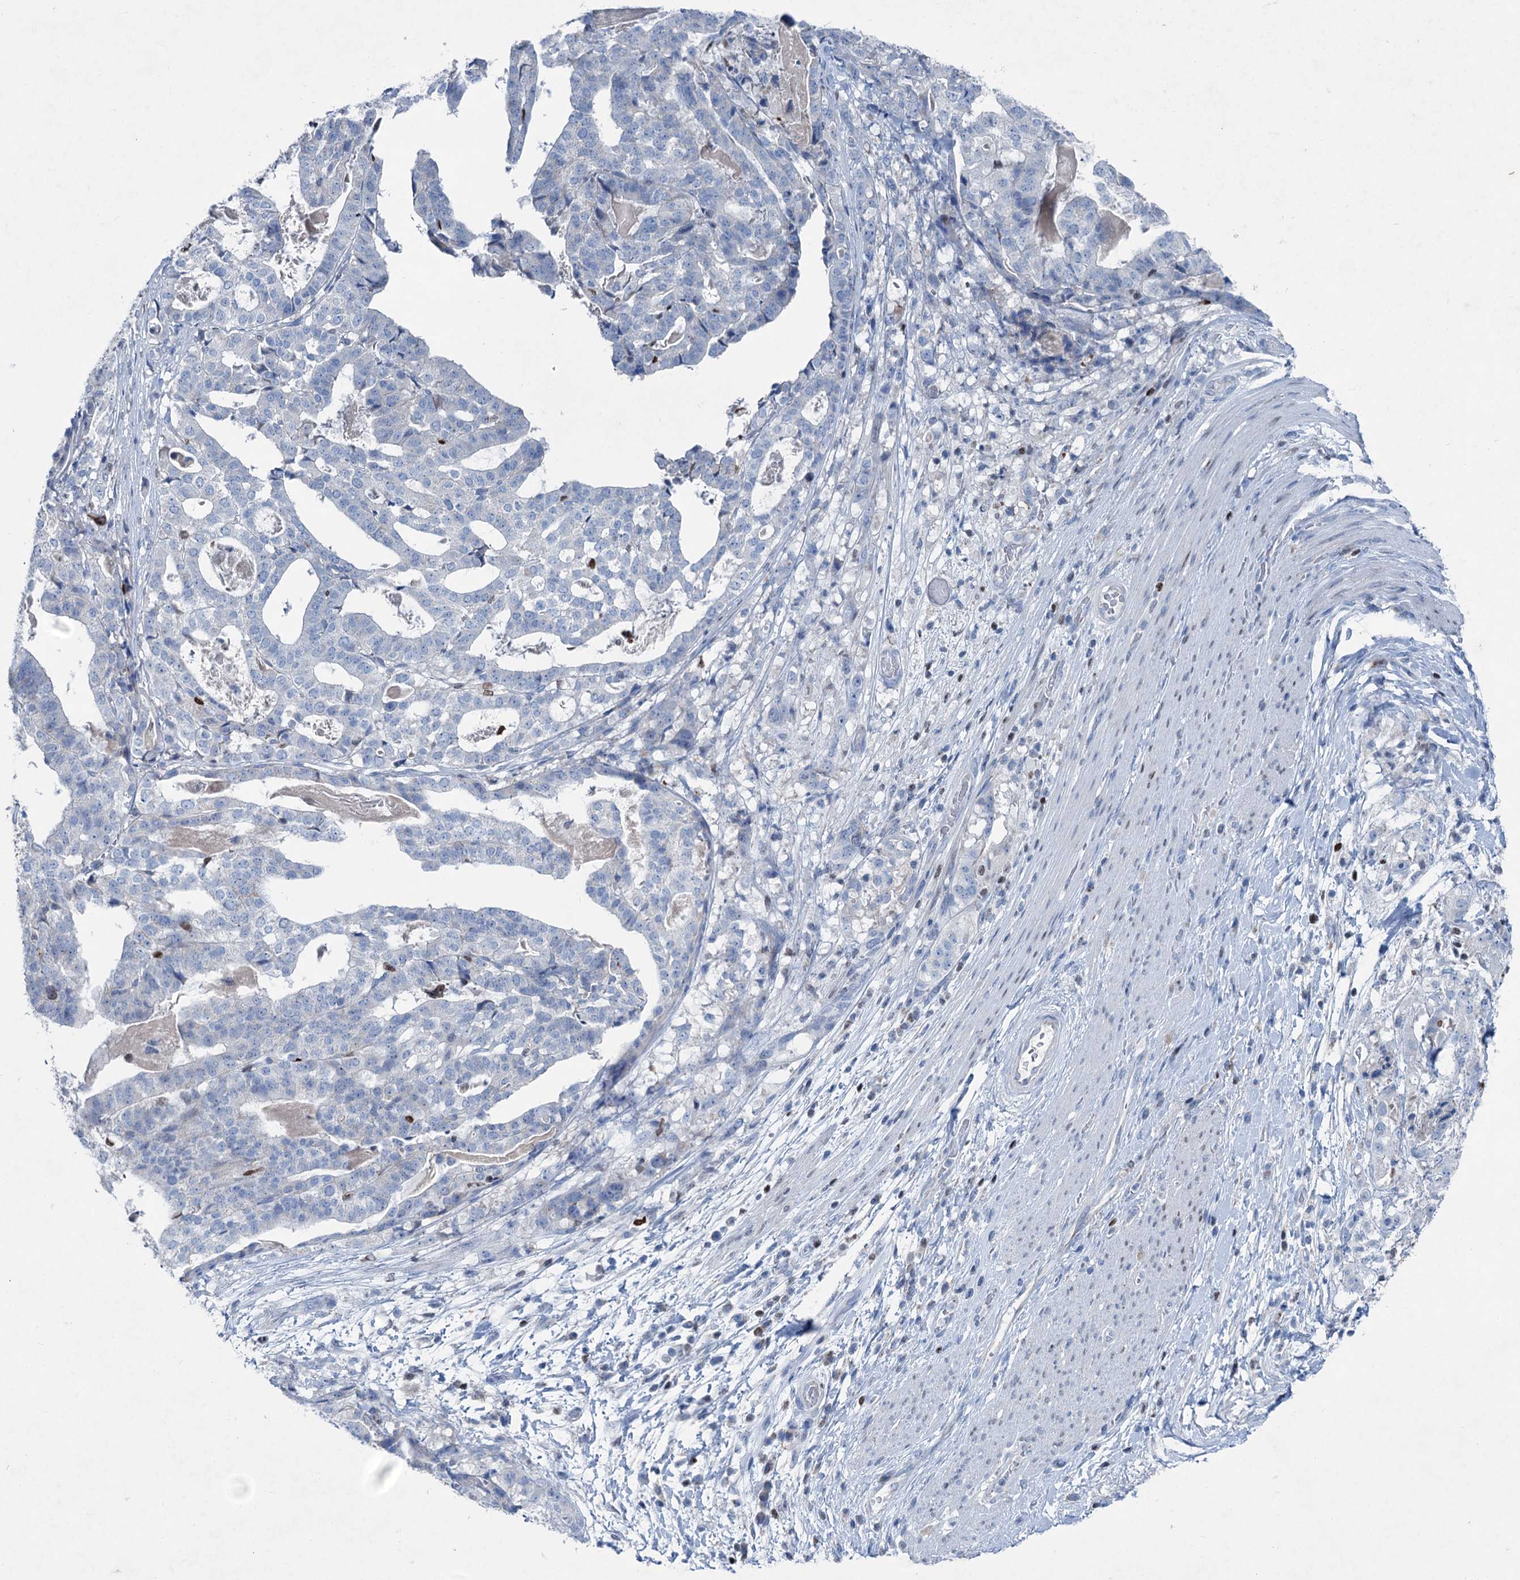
{"staining": {"intensity": "negative", "quantity": "none", "location": "none"}, "tissue": "stomach cancer", "cell_type": "Tumor cells", "image_type": "cancer", "snomed": [{"axis": "morphology", "description": "Adenocarcinoma, NOS"}, {"axis": "topography", "description": "Stomach"}], "caption": "Immunohistochemistry (IHC) of human adenocarcinoma (stomach) displays no positivity in tumor cells. Brightfield microscopy of immunohistochemistry (IHC) stained with DAB (3,3'-diaminobenzidine) (brown) and hematoxylin (blue), captured at high magnification.", "gene": "ELP4", "patient": {"sex": "male", "age": 48}}